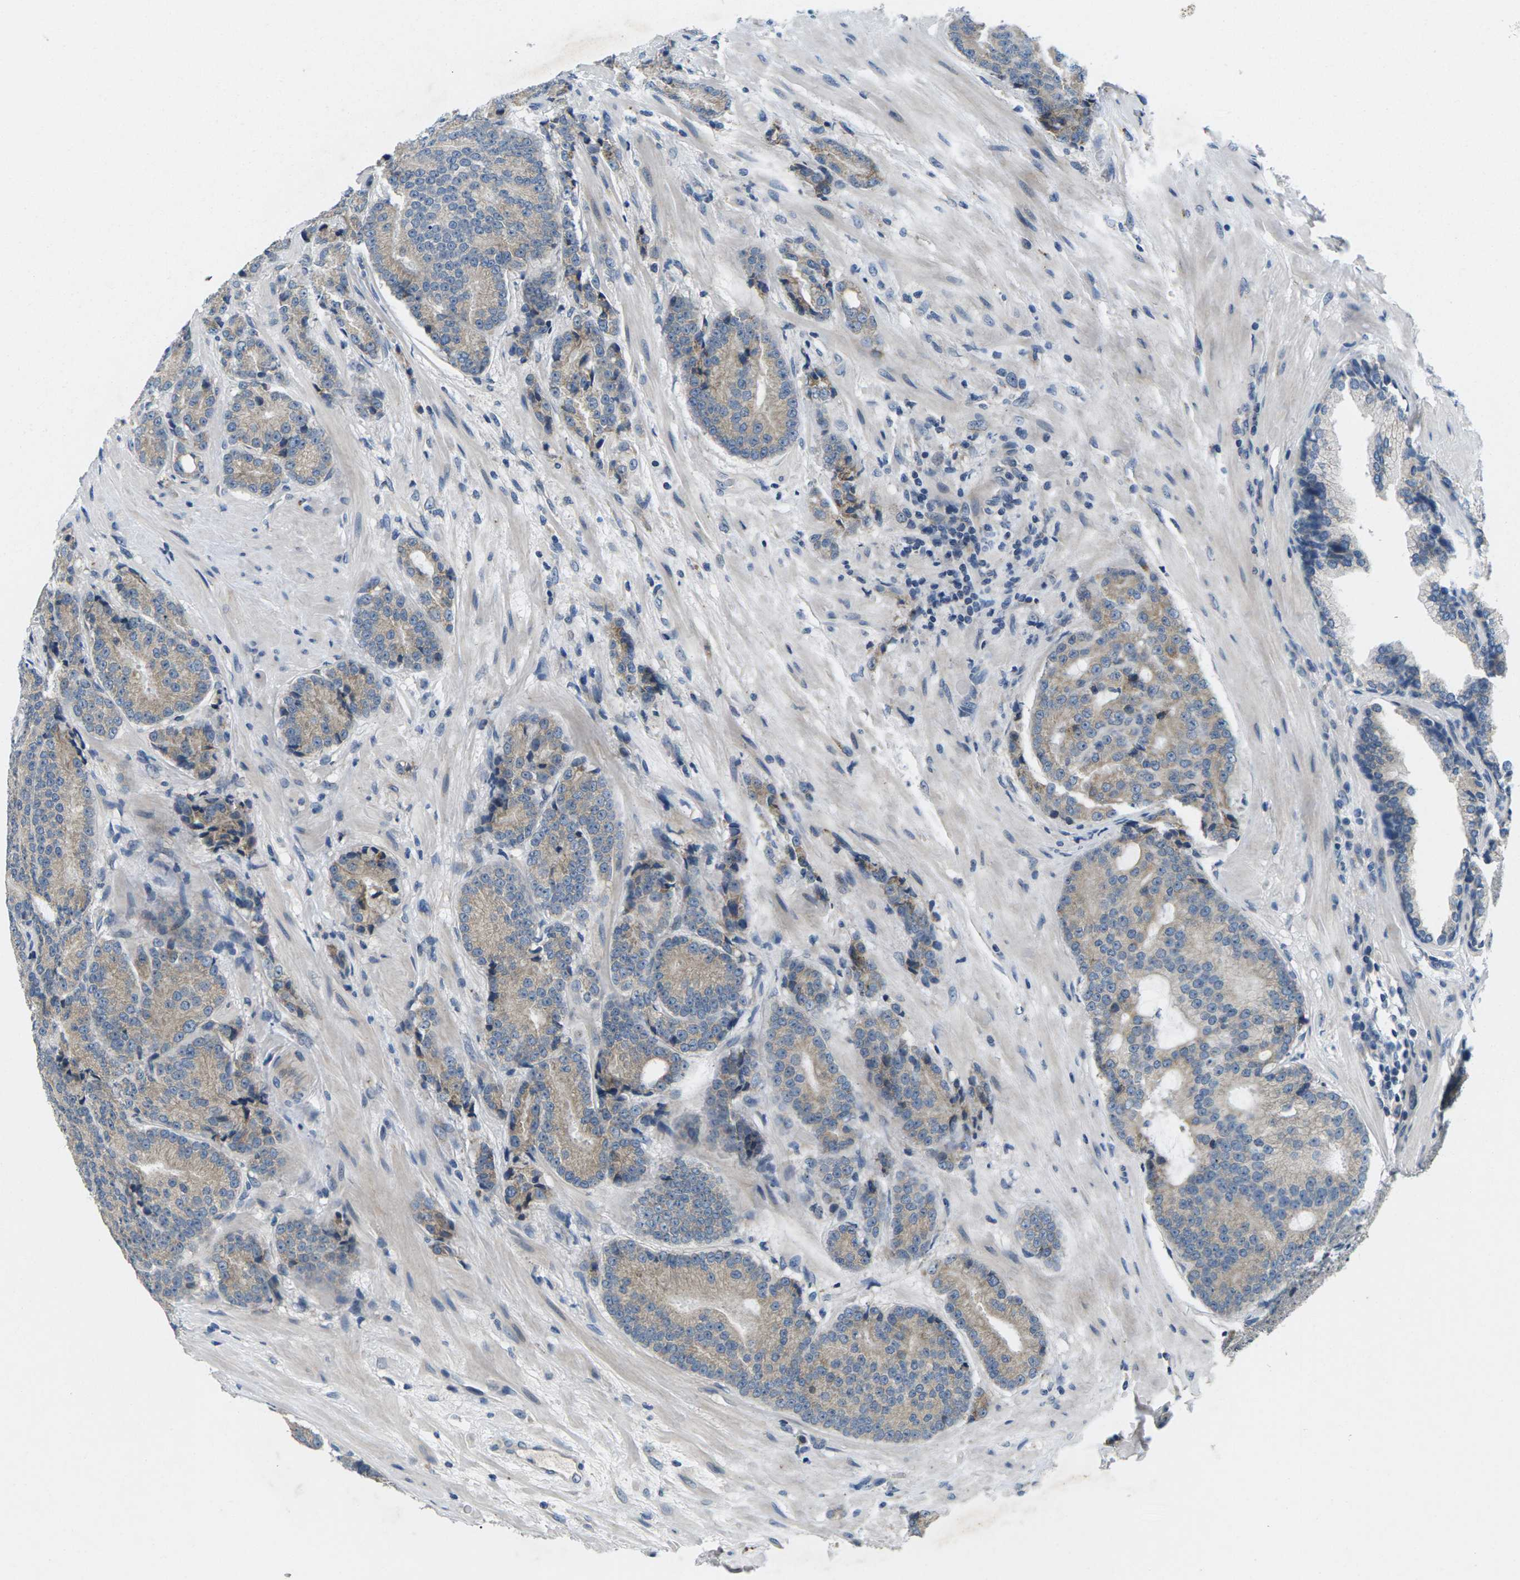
{"staining": {"intensity": "negative", "quantity": "none", "location": "none"}, "tissue": "prostate cancer", "cell_type": "Tumor cells", "image_type": "cancer", "snomed": [{"axis": "morphology", "description": "Adenocarcinoma, High grade"}, {"axis": "topography", "description": "Prostate"}], "caption": "IHC histopathology image of neoplastic tissue: human prostate cancer stained with DAB shows no significant protein expression in tumor cells.", "gene": "ERGIC3", "patient": {"sex": "male", "age": 61}}